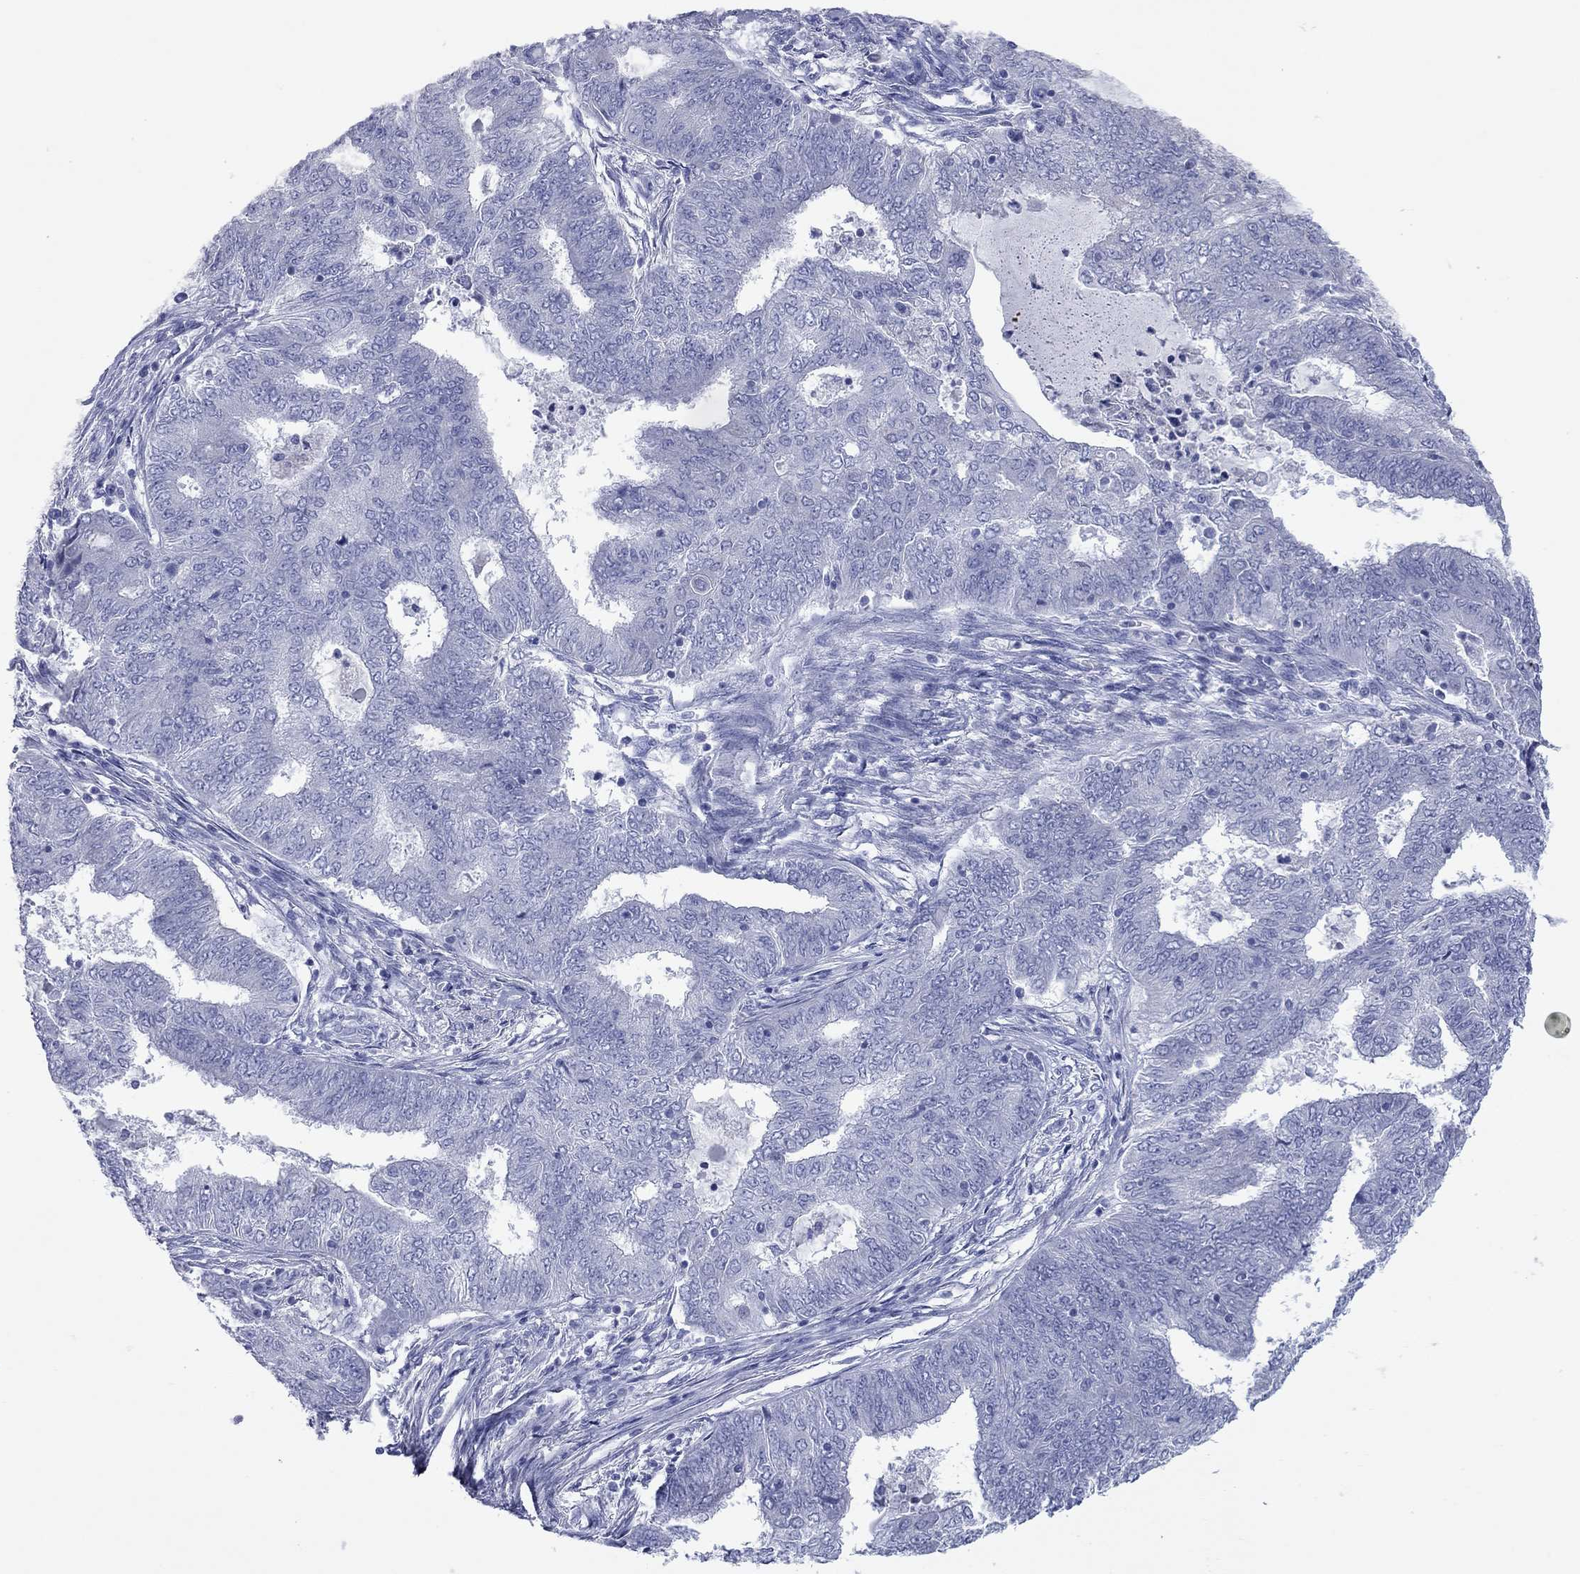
{"staining": {"intensity": "negative", "quantity": "none", "location": "none"}, "tissue": "endometrial cancer", "cell_type": "Tumor cells", "image_type": "cancer", "snomed": [{"axis": "morphology", "description": "Adenocarcinoma, NOS"}, {"axis": "topography", "description": "Endometrium"}], "caption": "IHC micrograph of neoplastic tissue: human endometrial cancer stained with DAB (3,3'-diaminobenzidine) reveals no significant protein staining in tumor cells.", "gene": "VSIG10", "patient": {"sex": "female", "age": 62}}